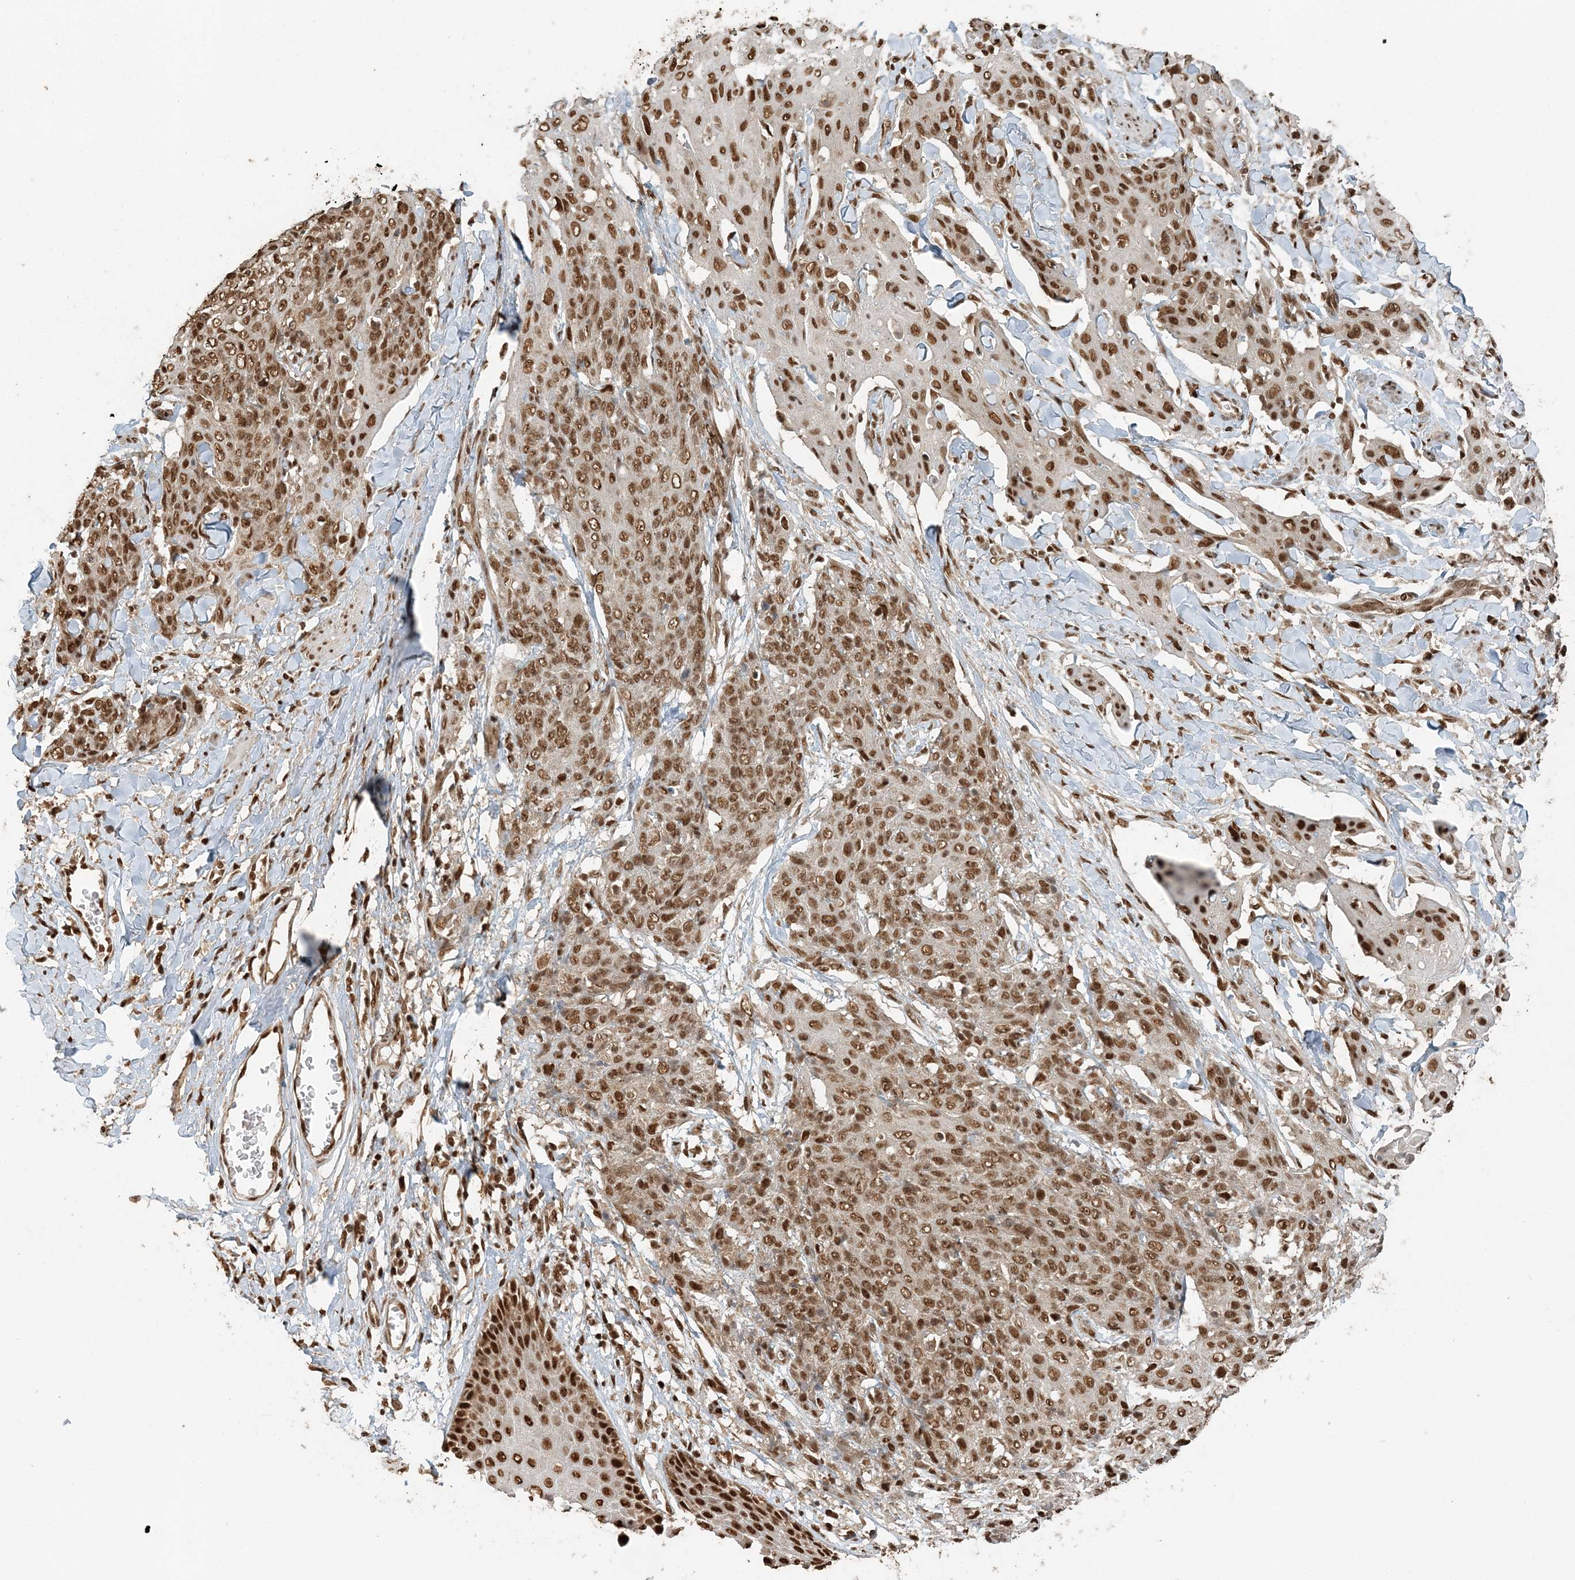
{"staining": {"intensity": "moderate", "quantity": ">75%", "location": "nuclear"}, "tissue": "skin cancer", "cell_type": "Tumor cells", "image_type": "cancer", "snomed": [{"axis": "morphology", "description": "Squamous cell carcinoma, NOS"}, {"axis": "topography", "description": "Skin"}, {"axis": "topography", "description": "Vulva"}], "caption": "An image showing moderate nuclear staining in approximately >75% of tumor cells in skin squamous cell carcinoma, as visualized by brown immunohistochemical staining.", "gene": "ARHGAP35", "patient": {"sex": "female", "age": 85}}